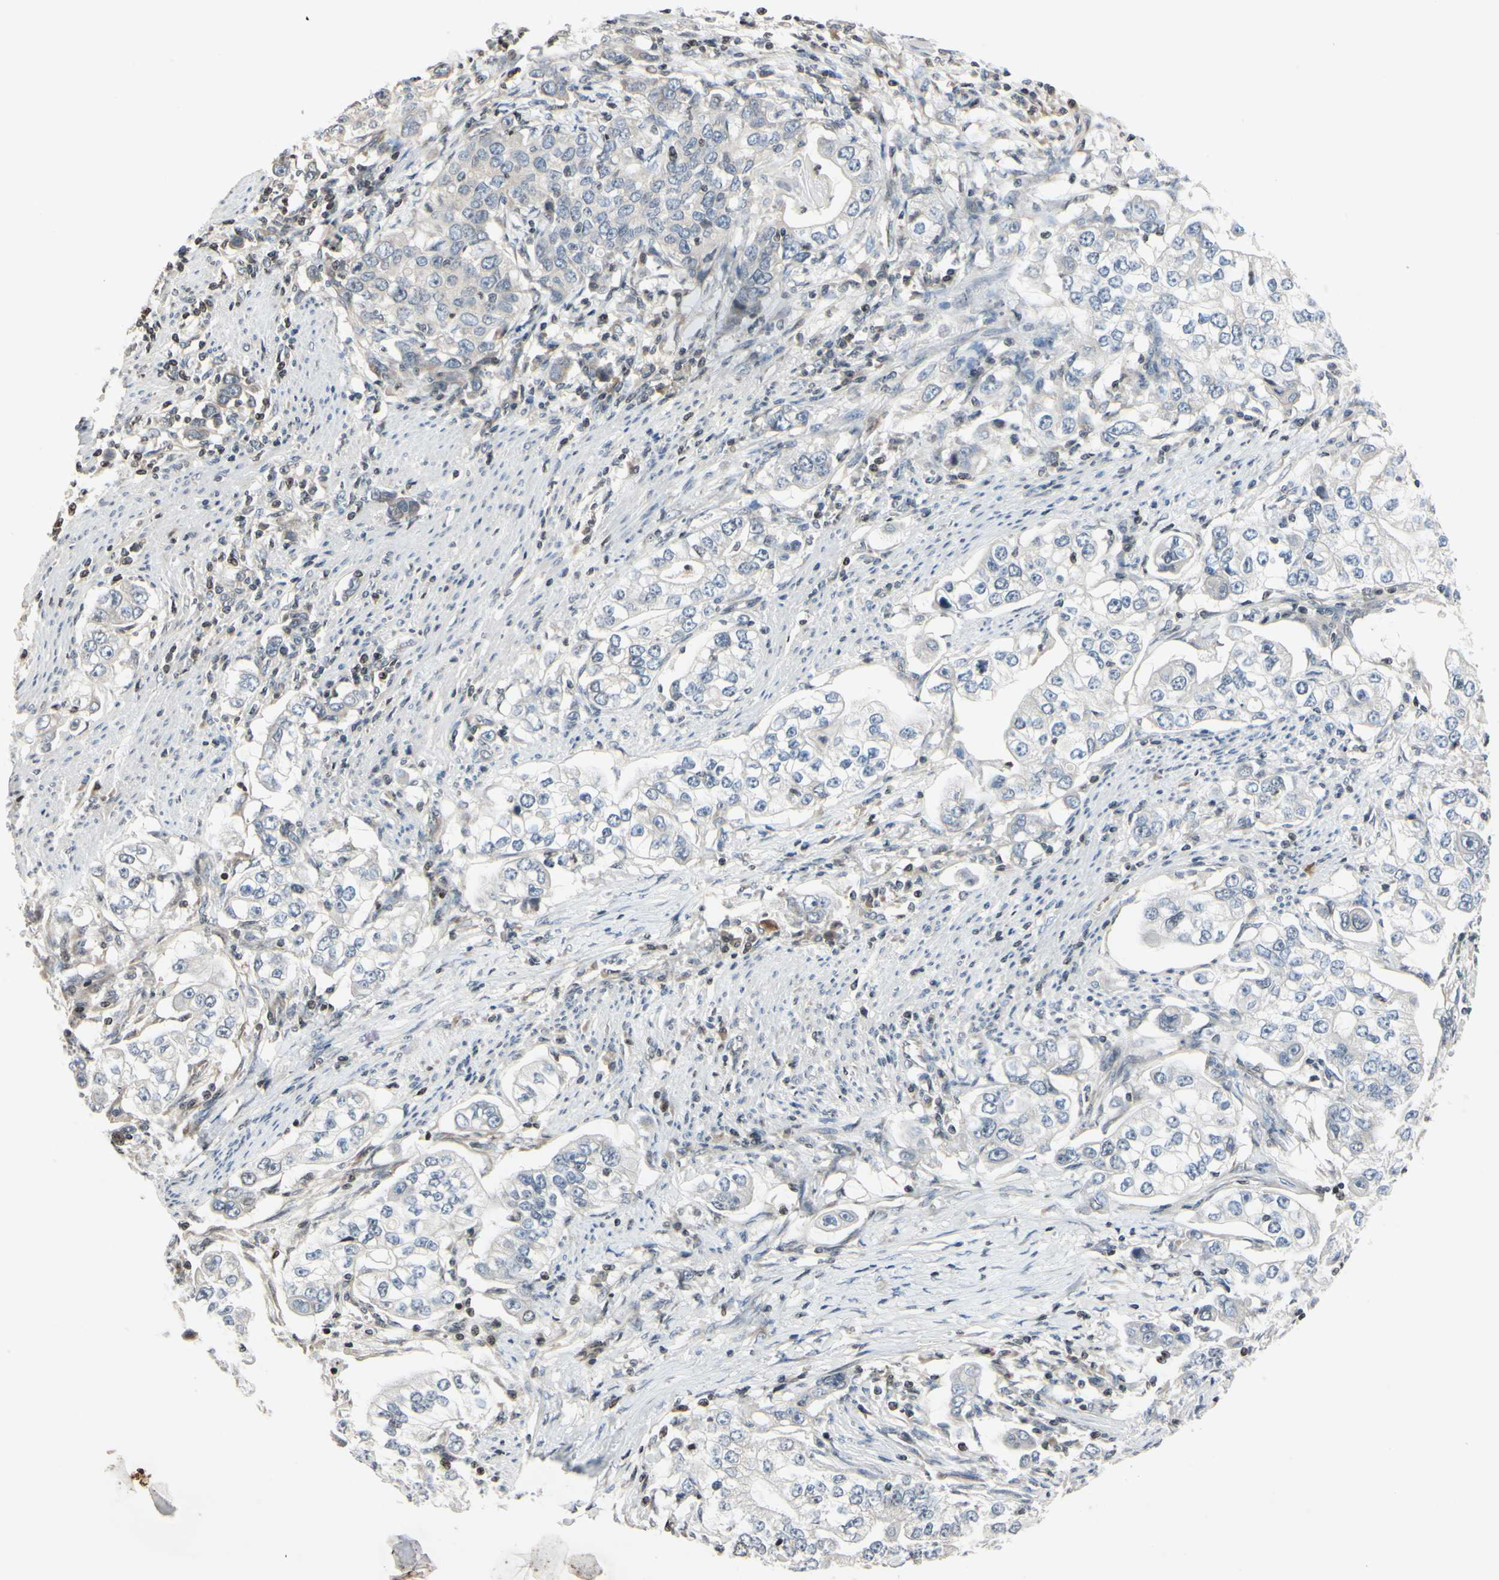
{"staining": {"intensity": "negative", "quantity": "none", "location": "none"}, "tissue": "stomach cancer", "cell_type": "Tumor cells", "image_type": "cancer", "snomed": [{"axis": "morphology", "description": "Adenocarcinoma, NOS"}, {"axis": "topography", "description": "Stomach, lower"}], "caption": "DAB immunohistochemical staining of human stomach adenocarcinoma displays no significant staining in tumor cells.", "gene": "ARG1", "patient": {"sex": "female", "age": 72}}